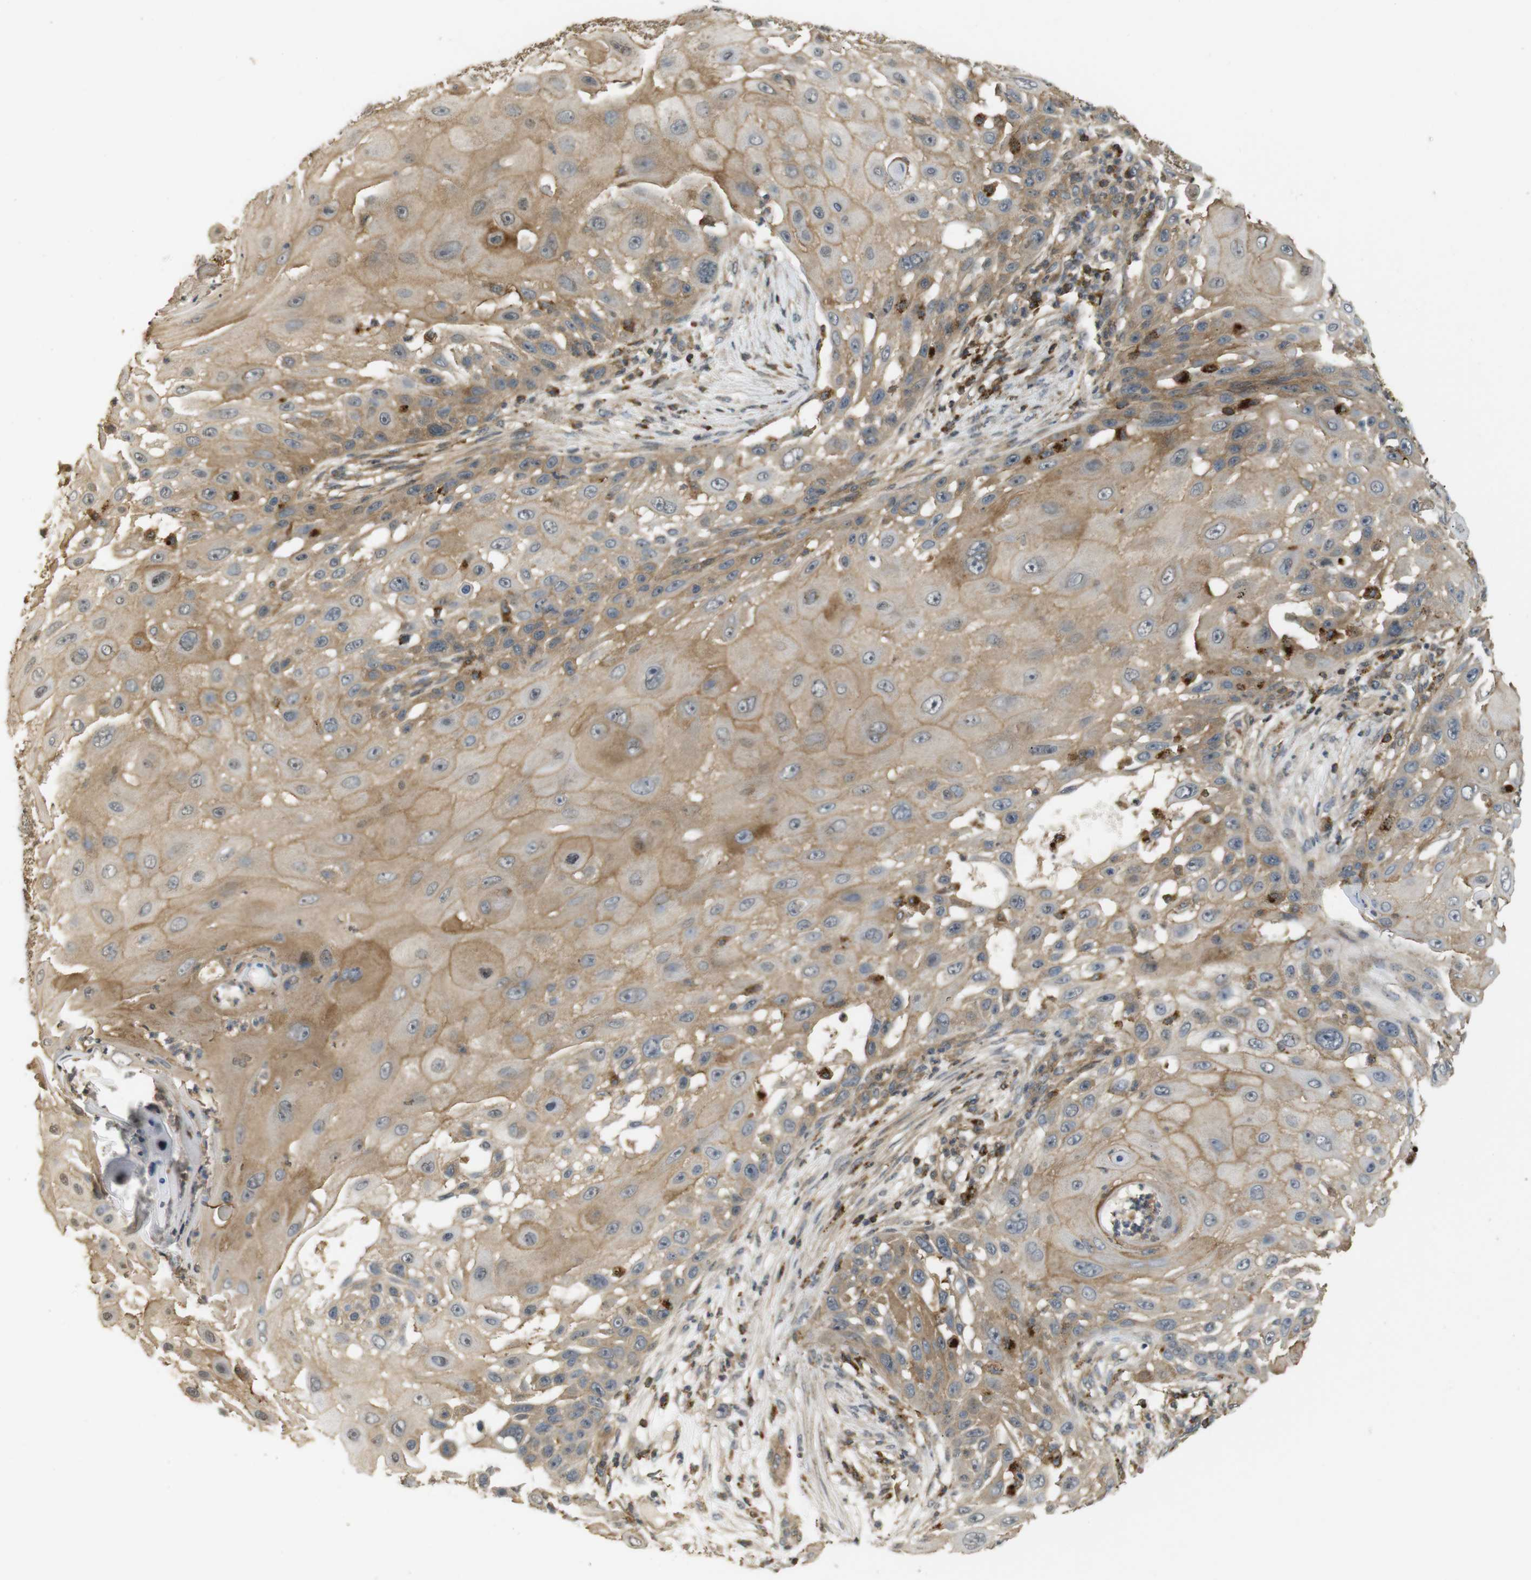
{"staining": {"intensity": "moderate", "quantity": ">75%", "location": "cytoplasmic/membranous"}, "tissue": "skin cancer", "cell_type": "Tumor cells", "image_type": "cancer", "snomed": [{"axis": "morphology", "description": "Squamous cell carcinoma, NOS"}, {"axis": "topography", "description": "Skin"}], "caption": "About >75% of tumor cells in squamous cell carcinoma (skin) exhibit moderate cytoplasmic/membranous protein positivity as visualized by brown immunohistochemical staining.", "gene": "KSR1", "patient": {"sex": "female", "age": 44}}